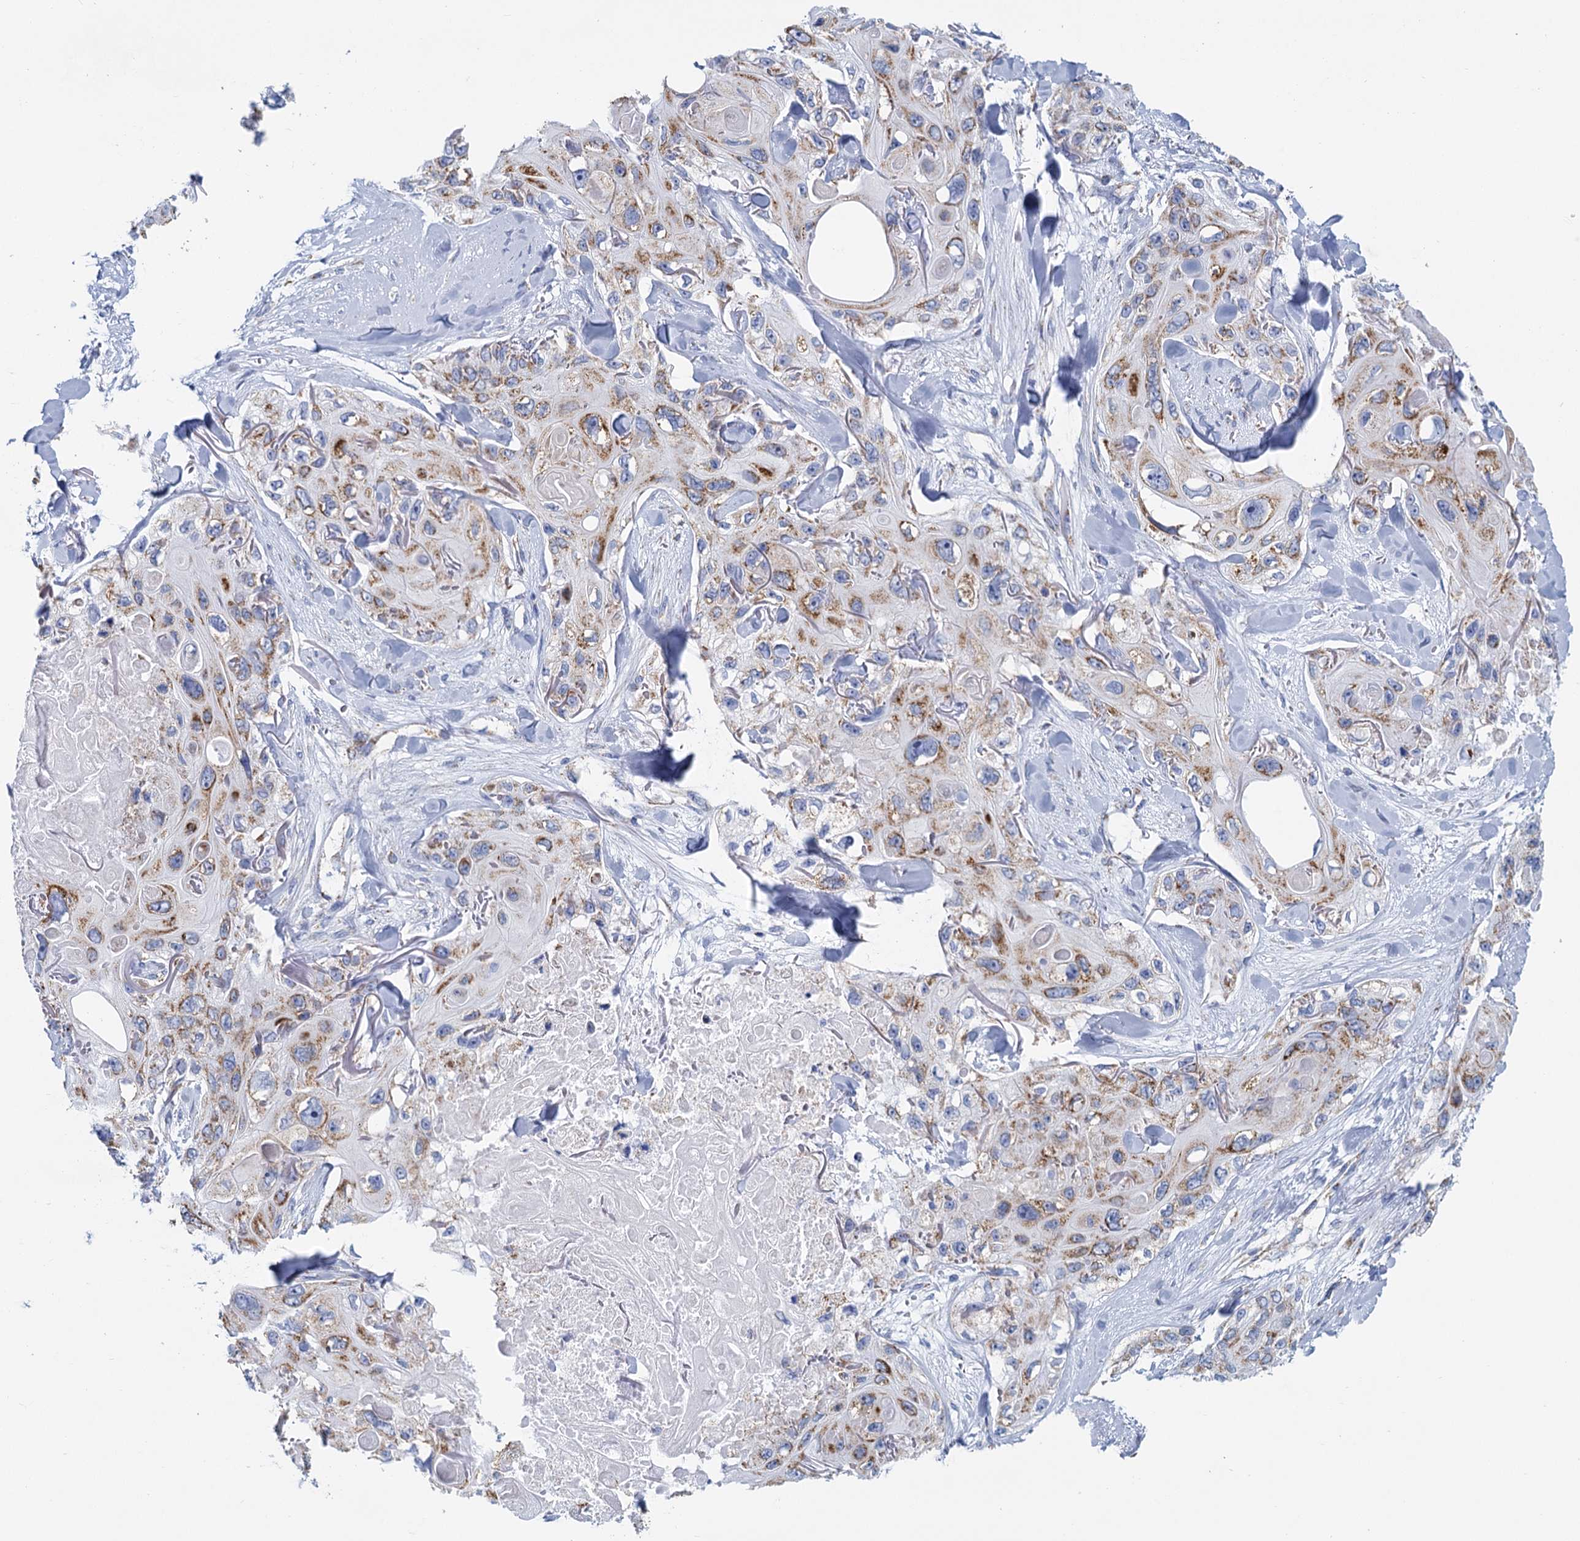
{"staining": {"intensity": "moderate", "quantity": "25%-75%", "location": "cytoplasmic/membranous"}, "tissue": "skin cancer", "cell_type": "Tumor cells", "image_type": "cancer", "snomed": [{"axis": "morphology", "description": "Normal tissue, NOS"}, {"axis": "morphology", "description": "Squamous cell carcinoma, NOS"}, {"axis": "topography", "description": "Skin"}], "caption": "IHC (DAB (3,3'-diaminobenzidine)) staining of human skin cancer demonstrates moderate cytoplasmic/membranous protein positivity in approximately 25%-75% of tumor cells.", "gene": "CCP110", "patient": {"sex": "male", "age": 72}}